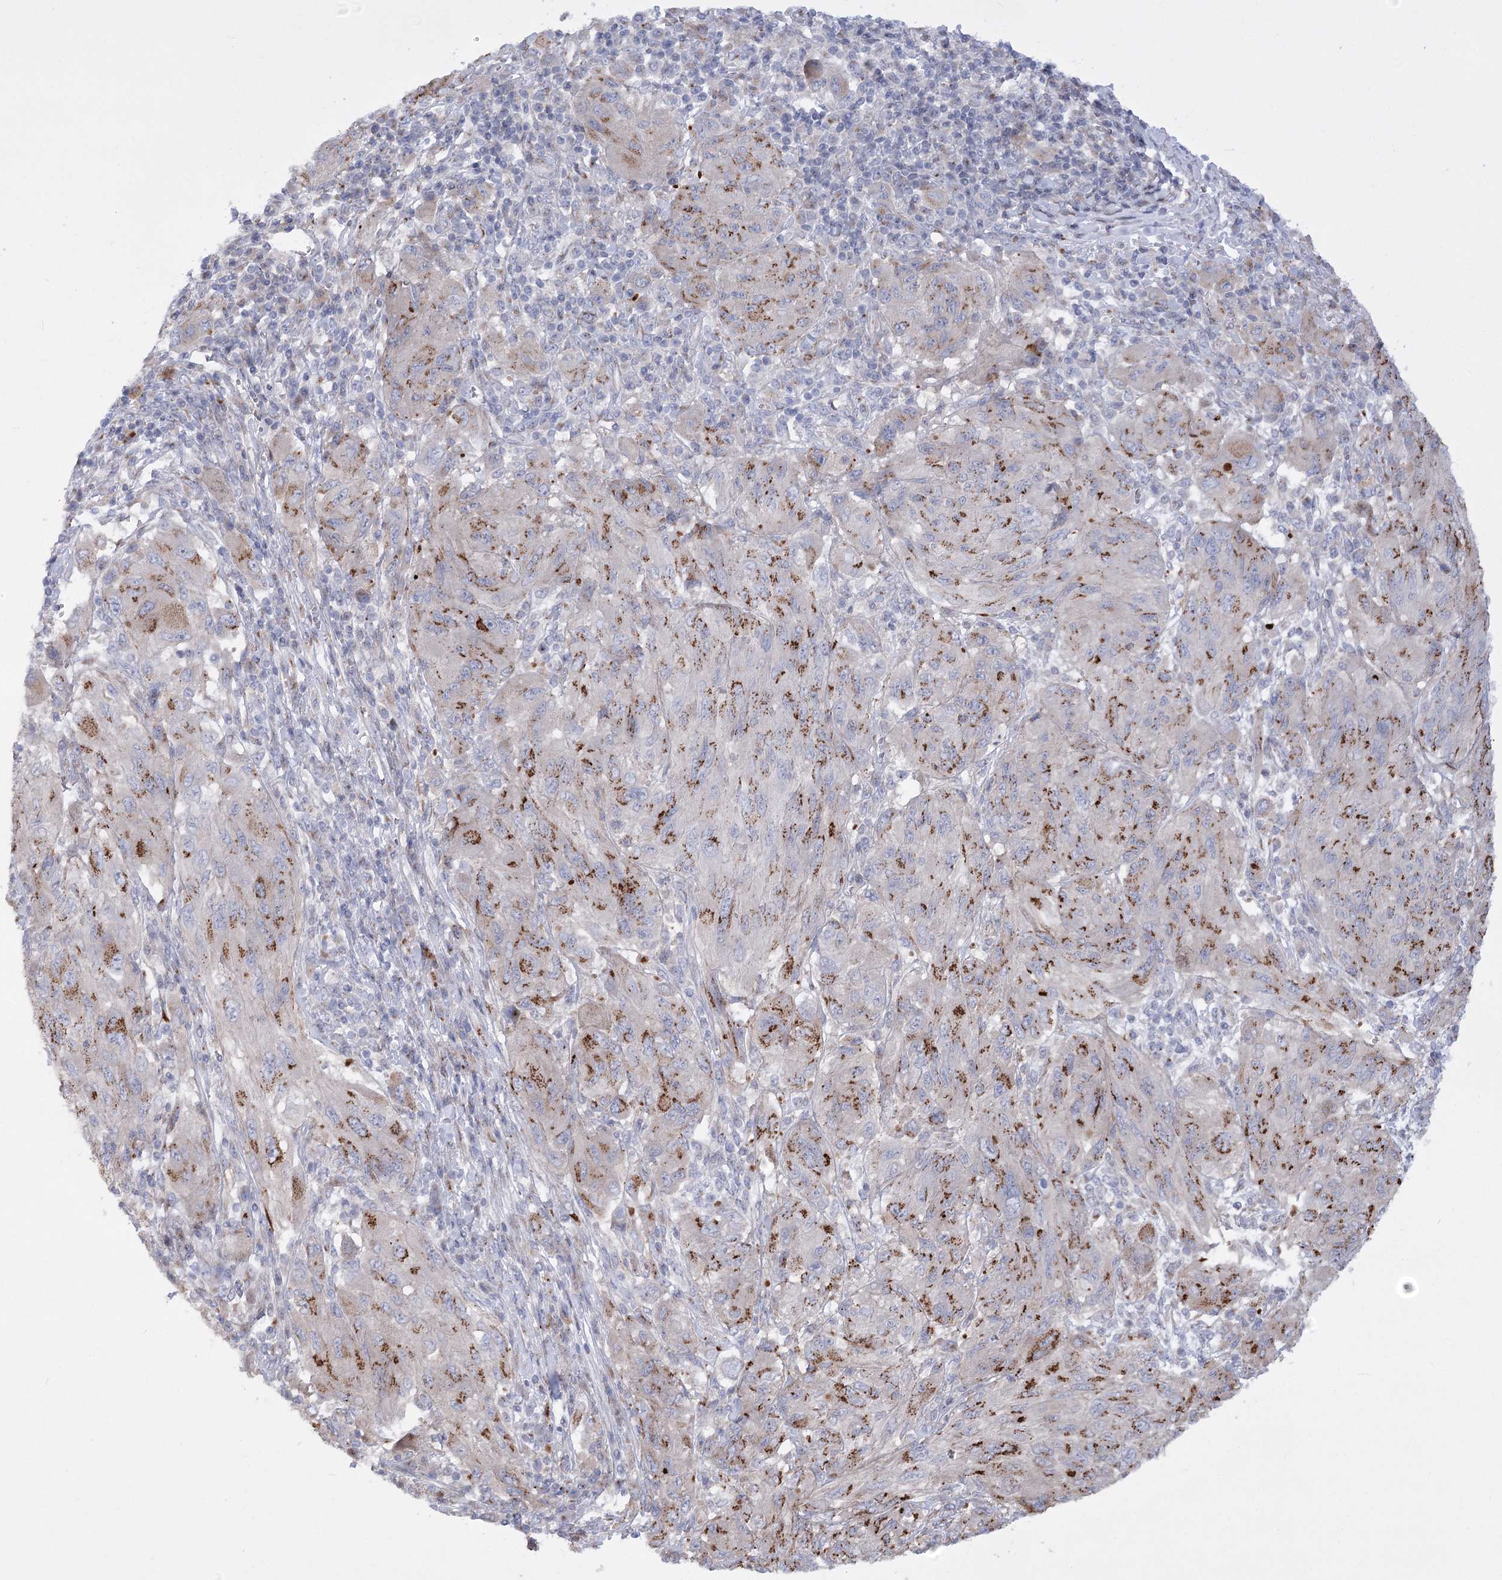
{"staining": {"intensity": "moderate", "quantity": ">75%", "location": "cytoplasmic/membranous"}, "tissue": "melanoma", "cell_type": "Tumor cells", "image_type": "cancer", "snomed": [{"axis": "morphology", "description": "Malignant melanoma, NOS"}, {"axis": "topography", "description": "Skin"}], "caption": "Brown immunohistochemical staining in malignant melanoma demonstrates moderate cytoplasmic/membranous positivity in about >75% of tumor cells.", "gene": "NME7", "patient": {"sex": "female", "age": 91}}